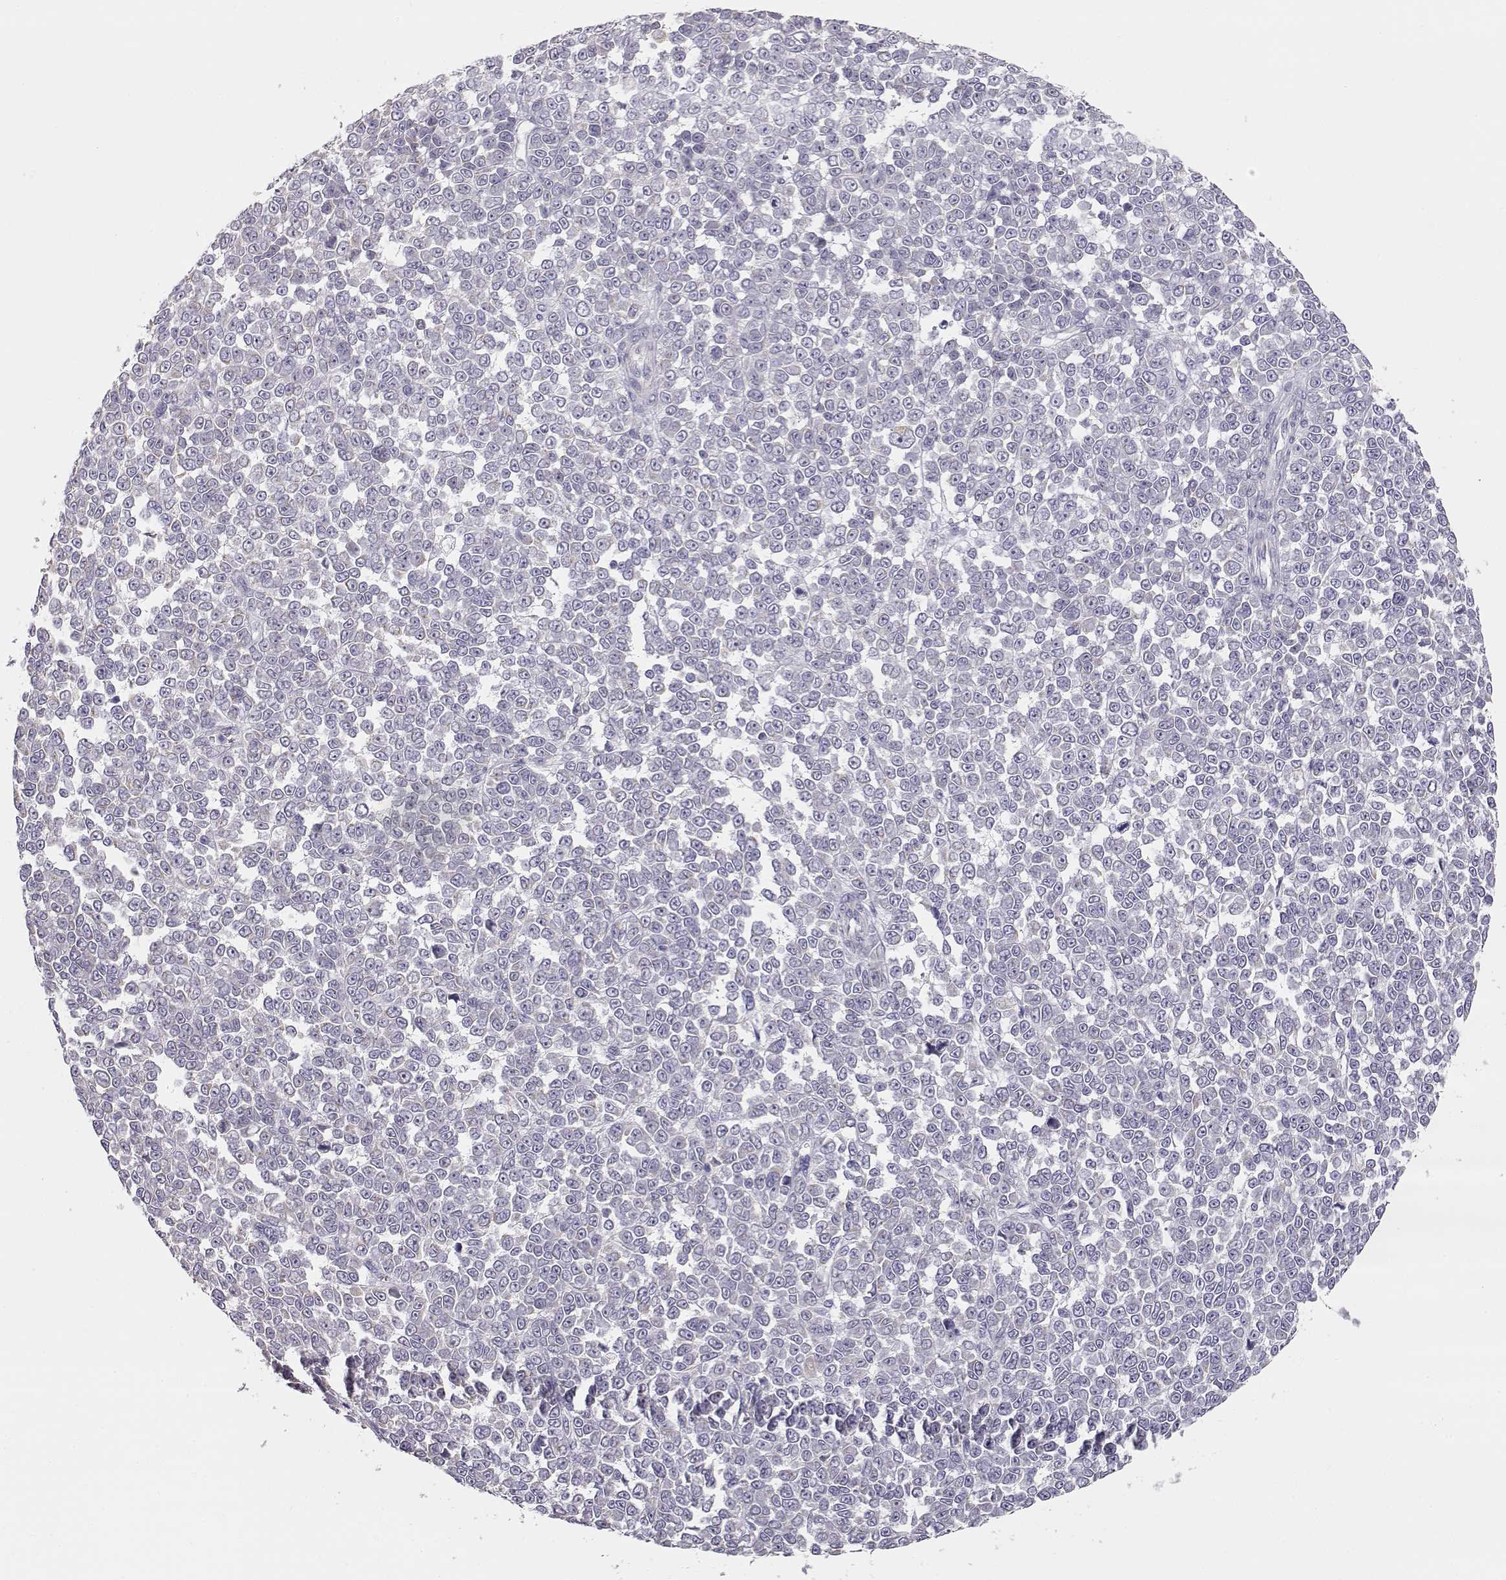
{"staining": {"intensity": "negative", "quantity": "none", "location": "none"}, "tissue": "melanoma", "cell_type": "Tumor cells", "image_type": "cancer", "snomed": [{"axis": "morphology", "description": "Malignant melanoma, NOS"}, {"axis": "topography", "description": "Skin"}], "caption": "This is an immunohistochemistry (IHC) photomicrograph of melanoma. There is no staining in tumor cells.", "gene": "GLIPR1L2", "patient": {"sex": "female", "age": 95}}